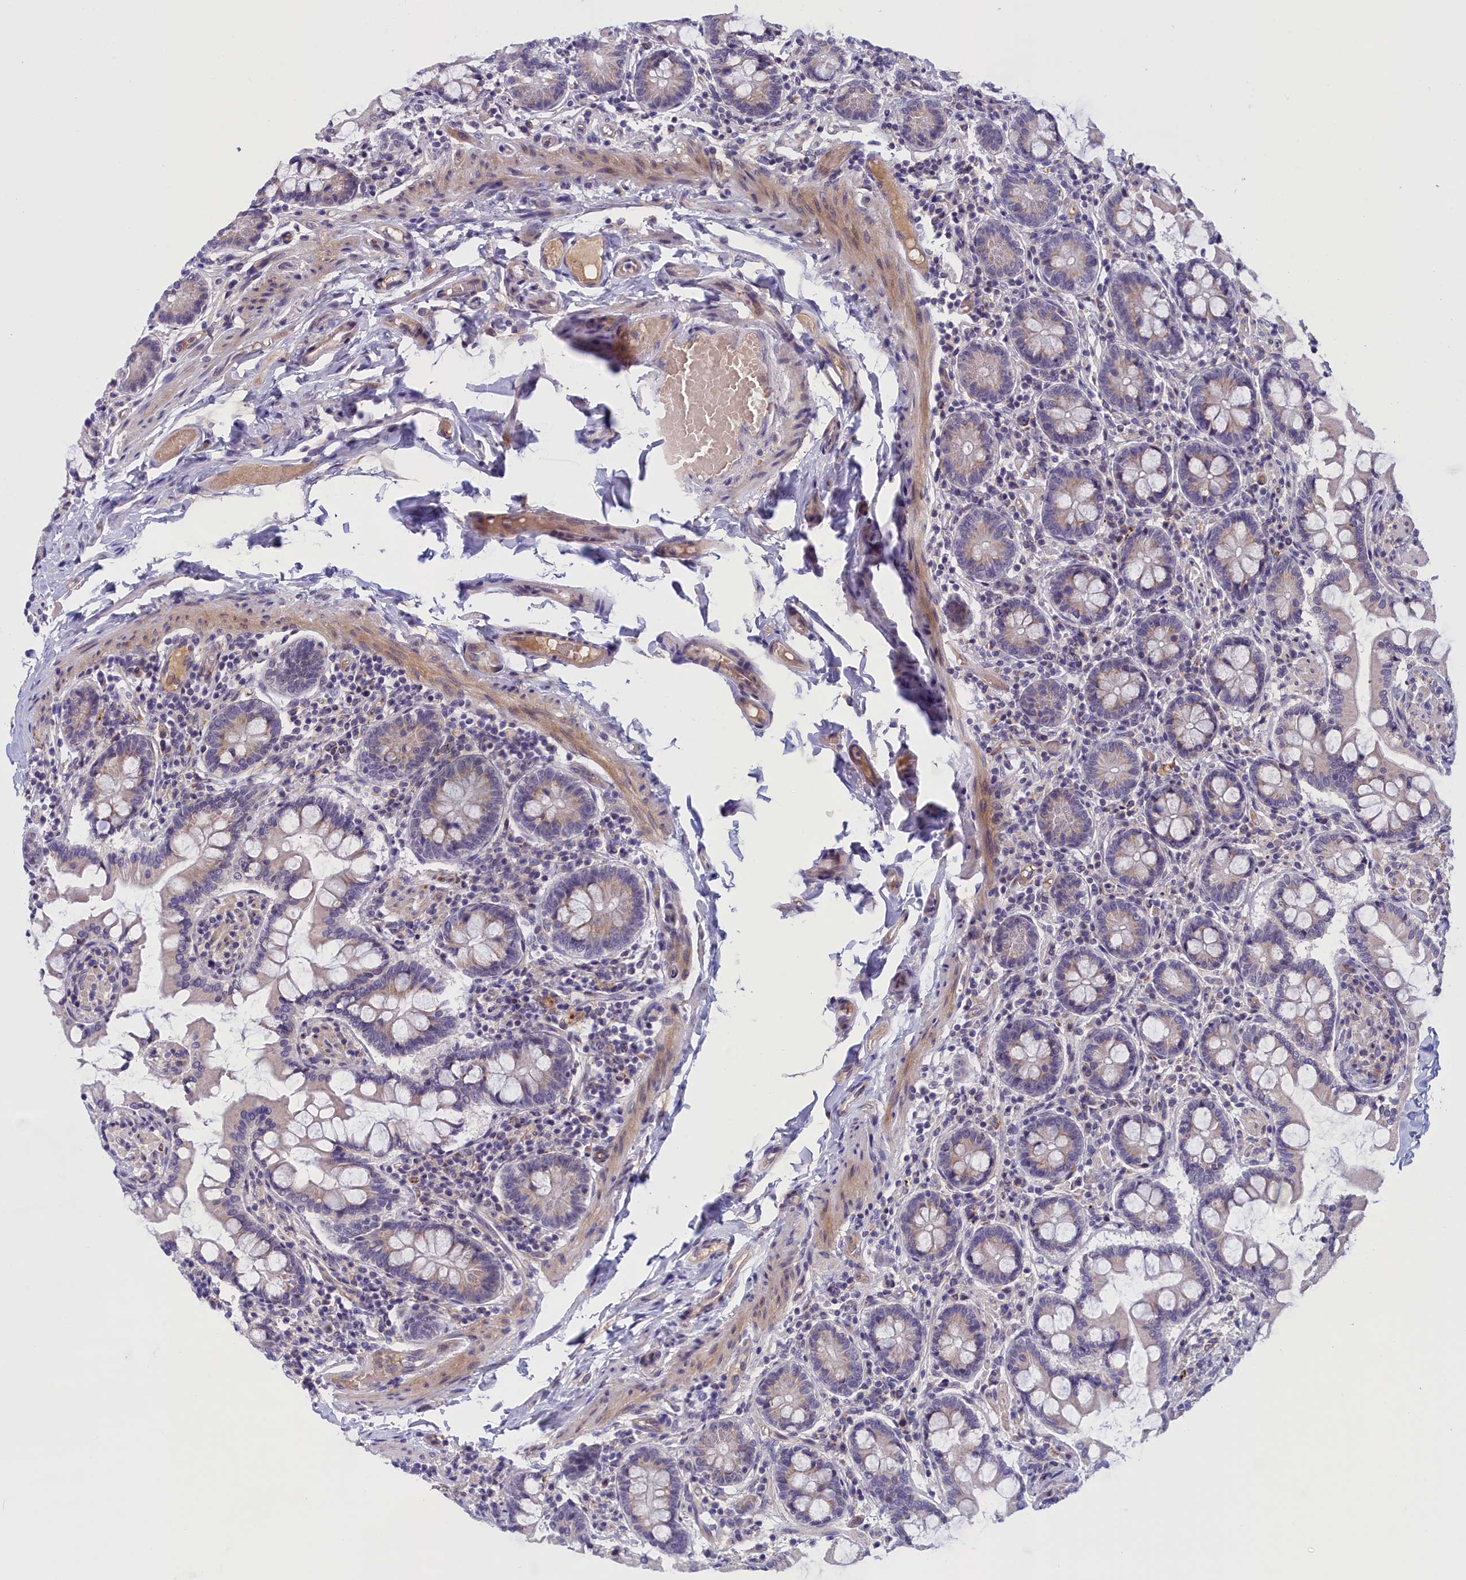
{"staining": {"intensity": "weak", "quantity": "<25%", "location": "cytoplasmic/membranous"}, "tissue": "small intestine", "cell_type": "Glandular cells", "image_type": "normal", "snomed": [{"axis": "morphology", "description": "Normal tissue, NOS"}, {"axis": "topography", "description": "Small intestine"}], "caption": "Unremarkable small intestine was stained to show a protein in brown. There is no significant staining in glandular cells.", "gene": "IGFALS", "patient": {"sex": "male", "age": 41}}